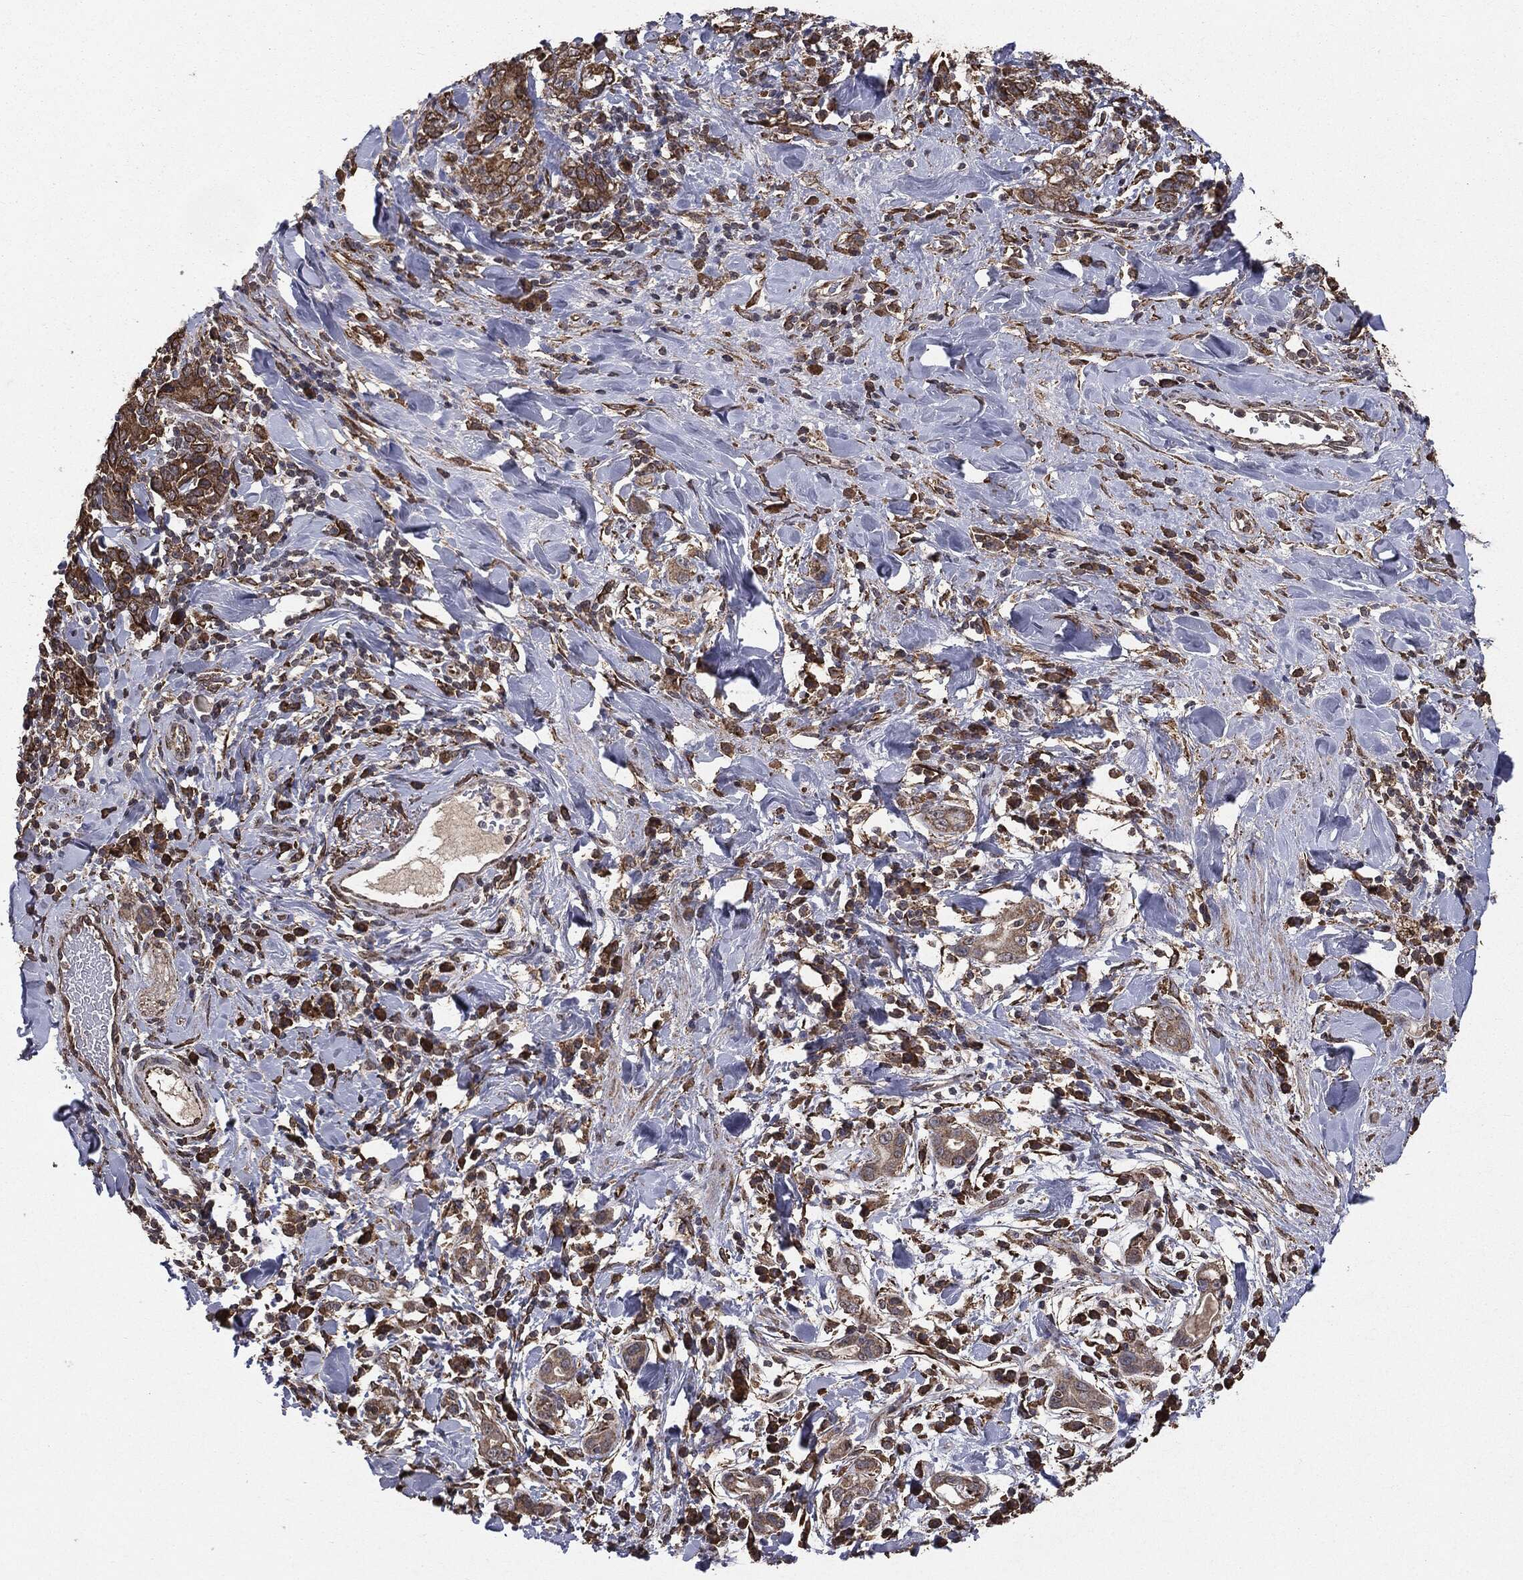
{"staining": {"intensity": "moderate", "quantity": ">75%", "location": "cytoplasmic/membranous"}, "tissue": "stomach cancer", "cell_type": "Tumor cells", "image_type": "cancer", "snomed": [{"axis": "morphology", "description": "Adenocarcinoma, NOS"}, {"axis": "topography", "description": "Stomach"}], "caption": "Stomach cancer (adenocarcinoma) was stained to show a protein in brown. There is medium levels of moderate cytoplasmic/membranous expression in approximately >75% of tumor cells.", "gene": "MTOR", "patient": {"sex": "male", "age": 79}}